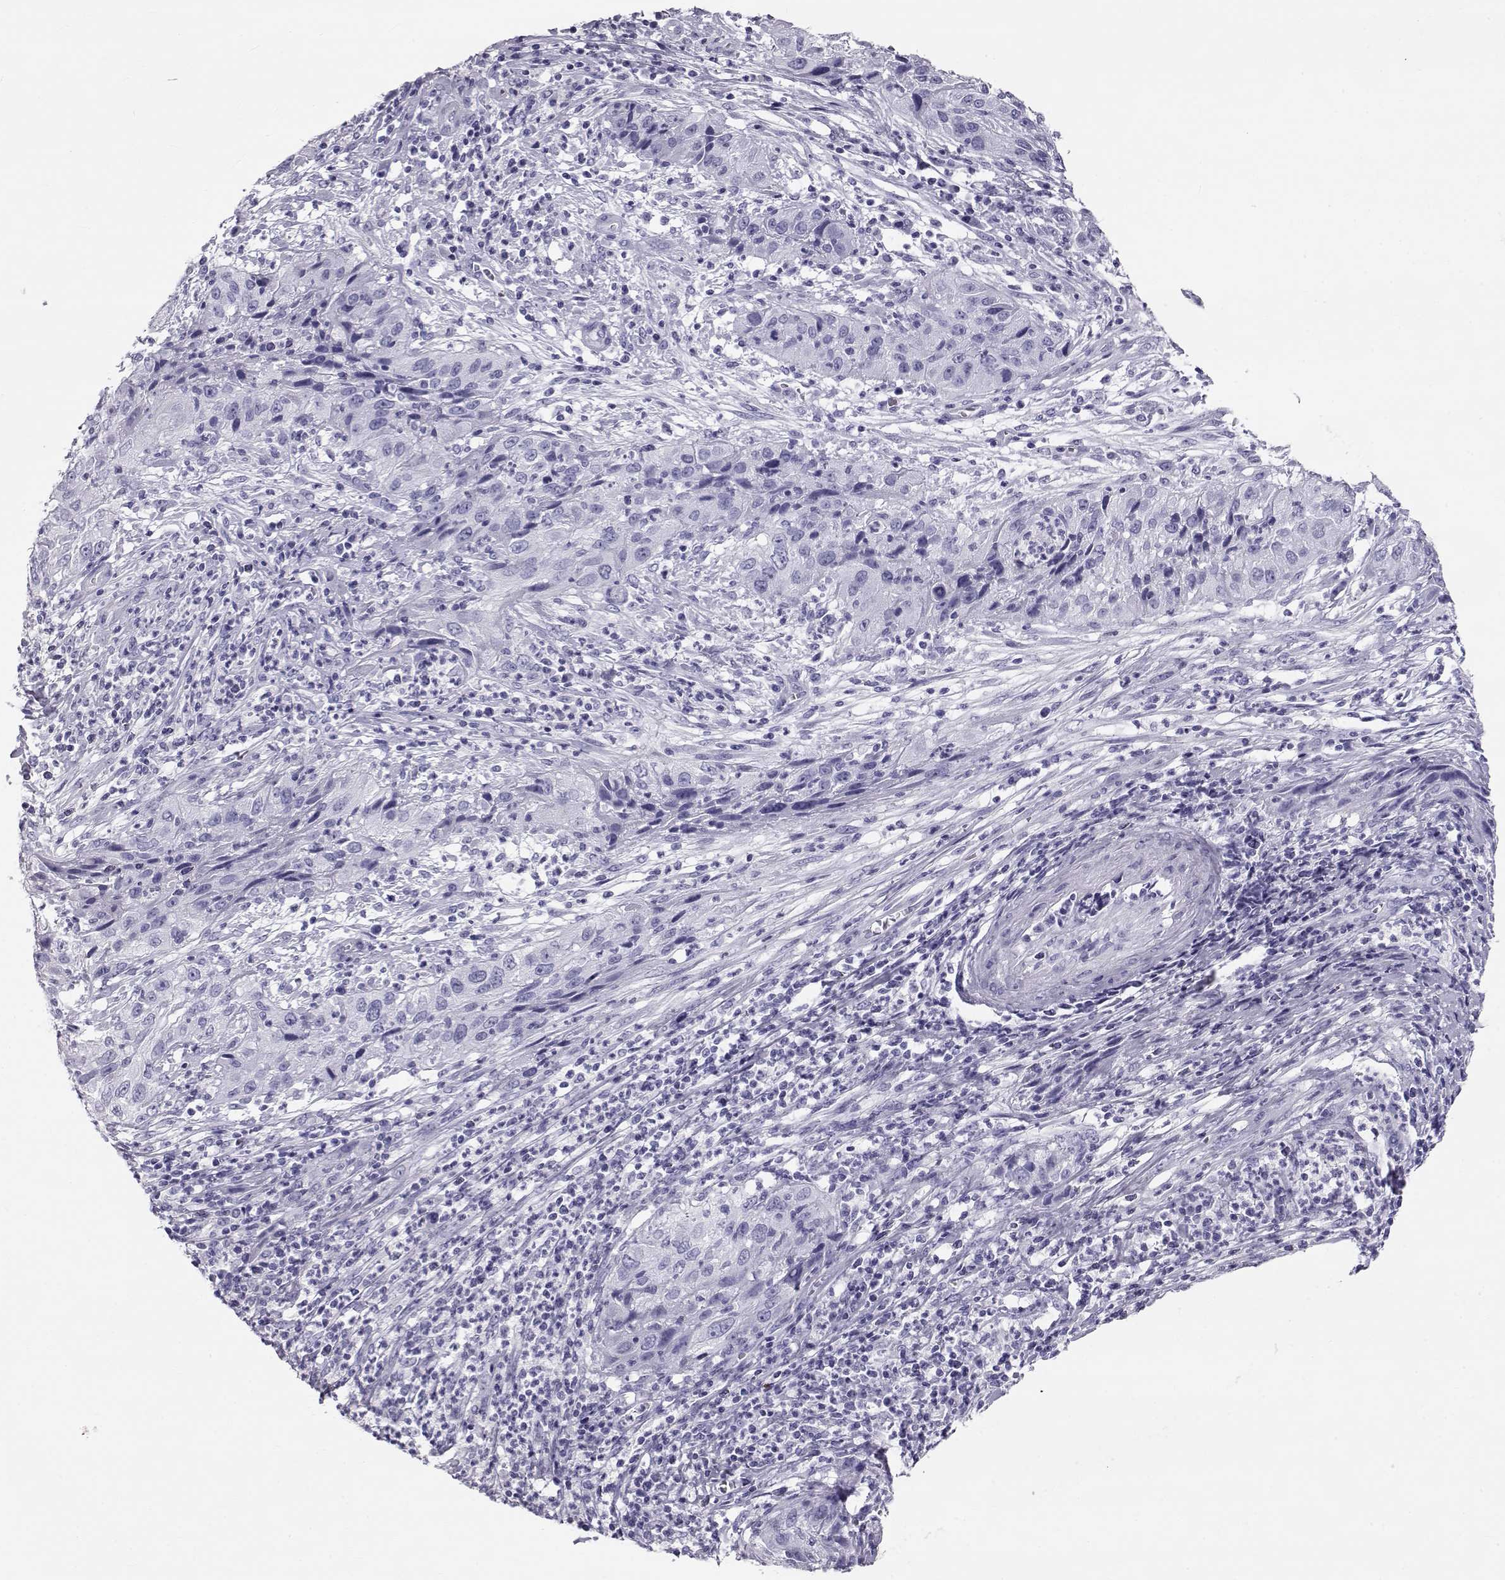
{"staining": {"intensity": "negative", "quantity": "none", "location": "none"}, "tissue": "cervical cancer", "cell_type": "Tumor cells", "image_type": "cancer", "snomed": [{"axis": "morphology", "description": "Squamous cell carcinoma, NOS"}, {"axis": "topography", "description": "Cervix"}], "caption": "Immunohistochemistry image of neoplastic tissue: cervical squamous cell carcinoma stained with DAB demonstrates no significant protein positivity in tumor cells.", "gene": "RD3", "patient": {"sex": "female", "age": 32}}